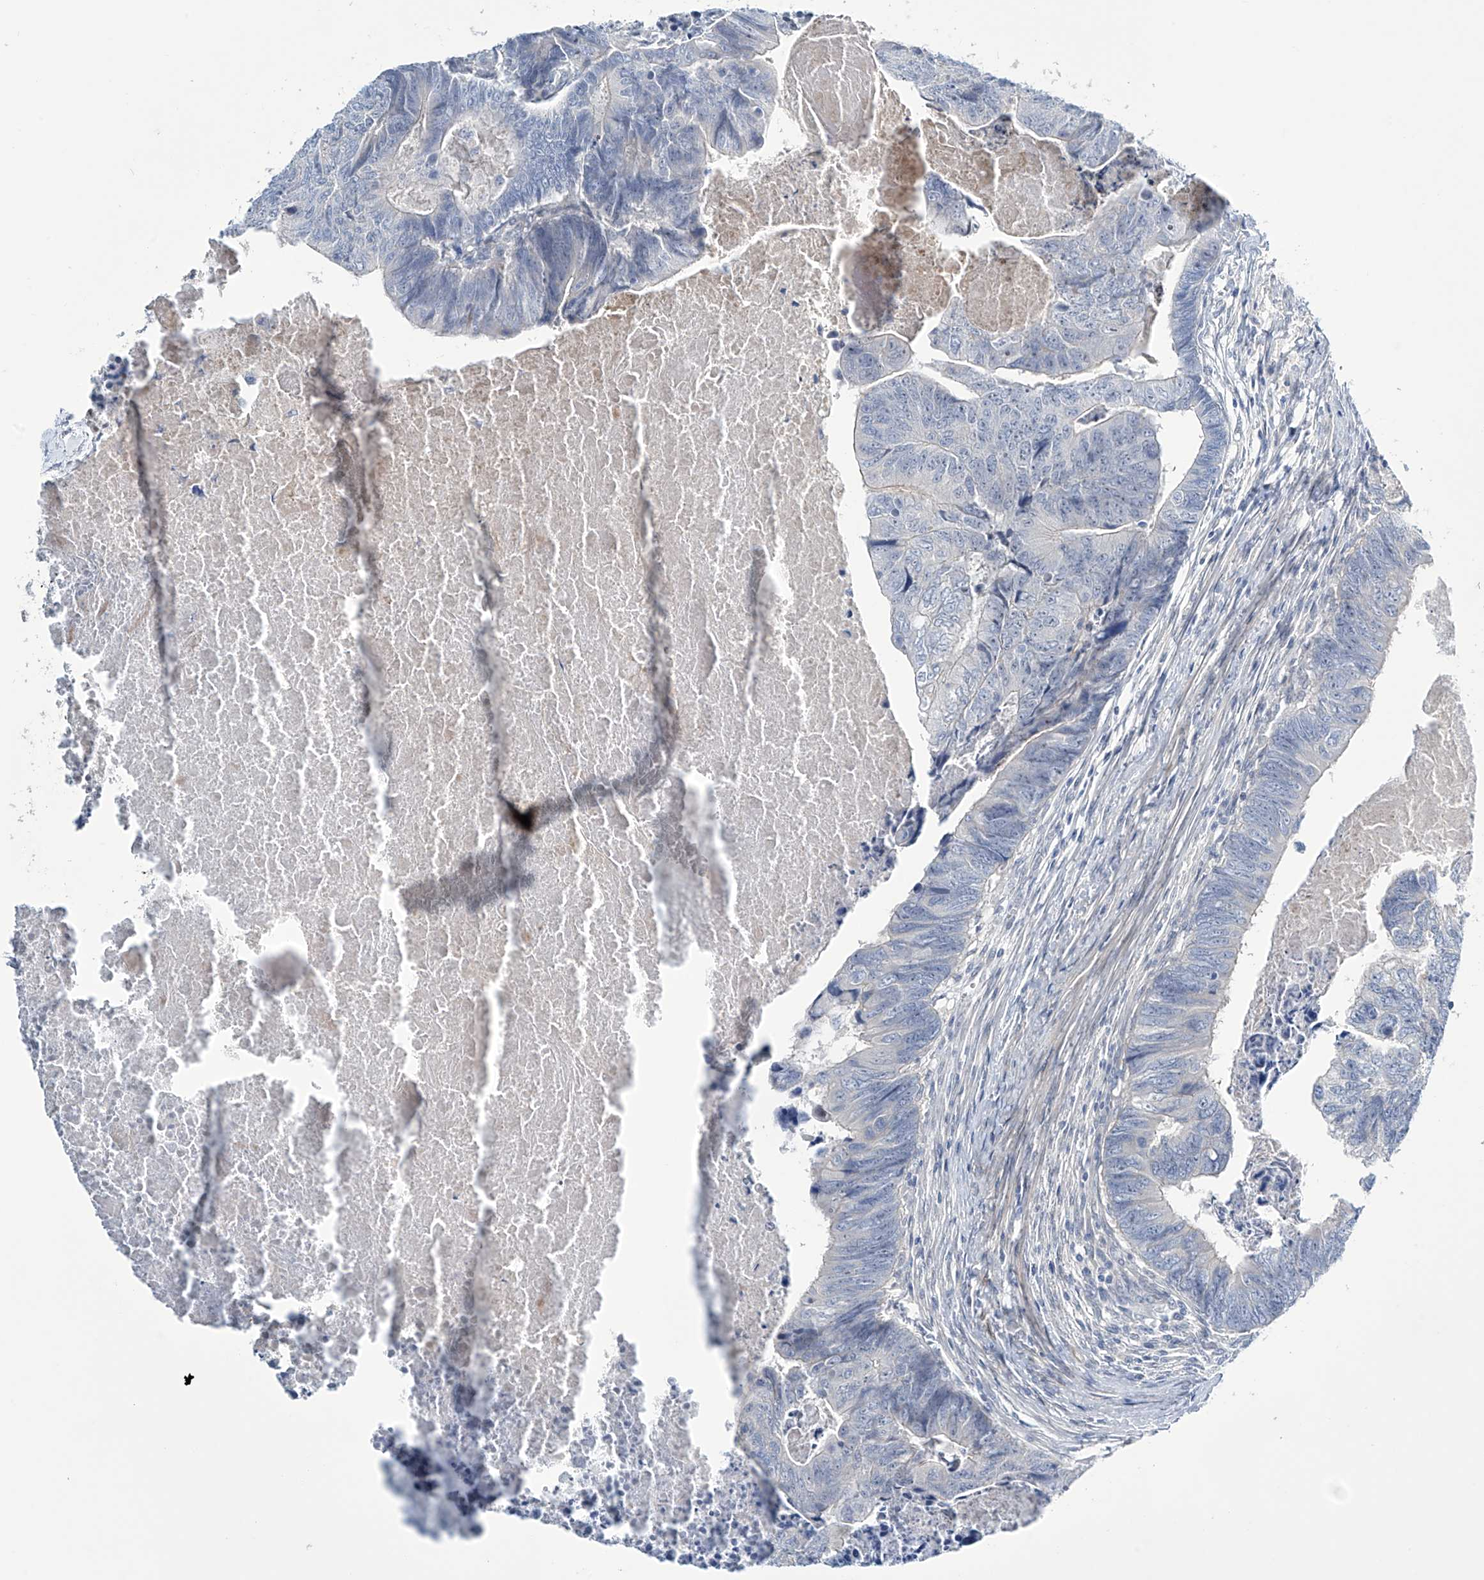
{"staining": {"intensity": "negative", "quantity": "none", "location": "none"}, "tissue": "colorectal cancer", "cell_type": "Tumor cells", "image_type": "cancer", "snomed": [{"axis": "morphology", "description": "Adenocarcinoma, NOS"}, {"axis": "topography", "description": "Colon"}], "caption": "Immunohistochemistry (IHC) histopathology image of human colorectal adenocarcinoma stained for a protein (brown), which exhibits no staining in tumor cells.", "gene": "TRIM60", "patient": {"sex": "female", "age": 67}}